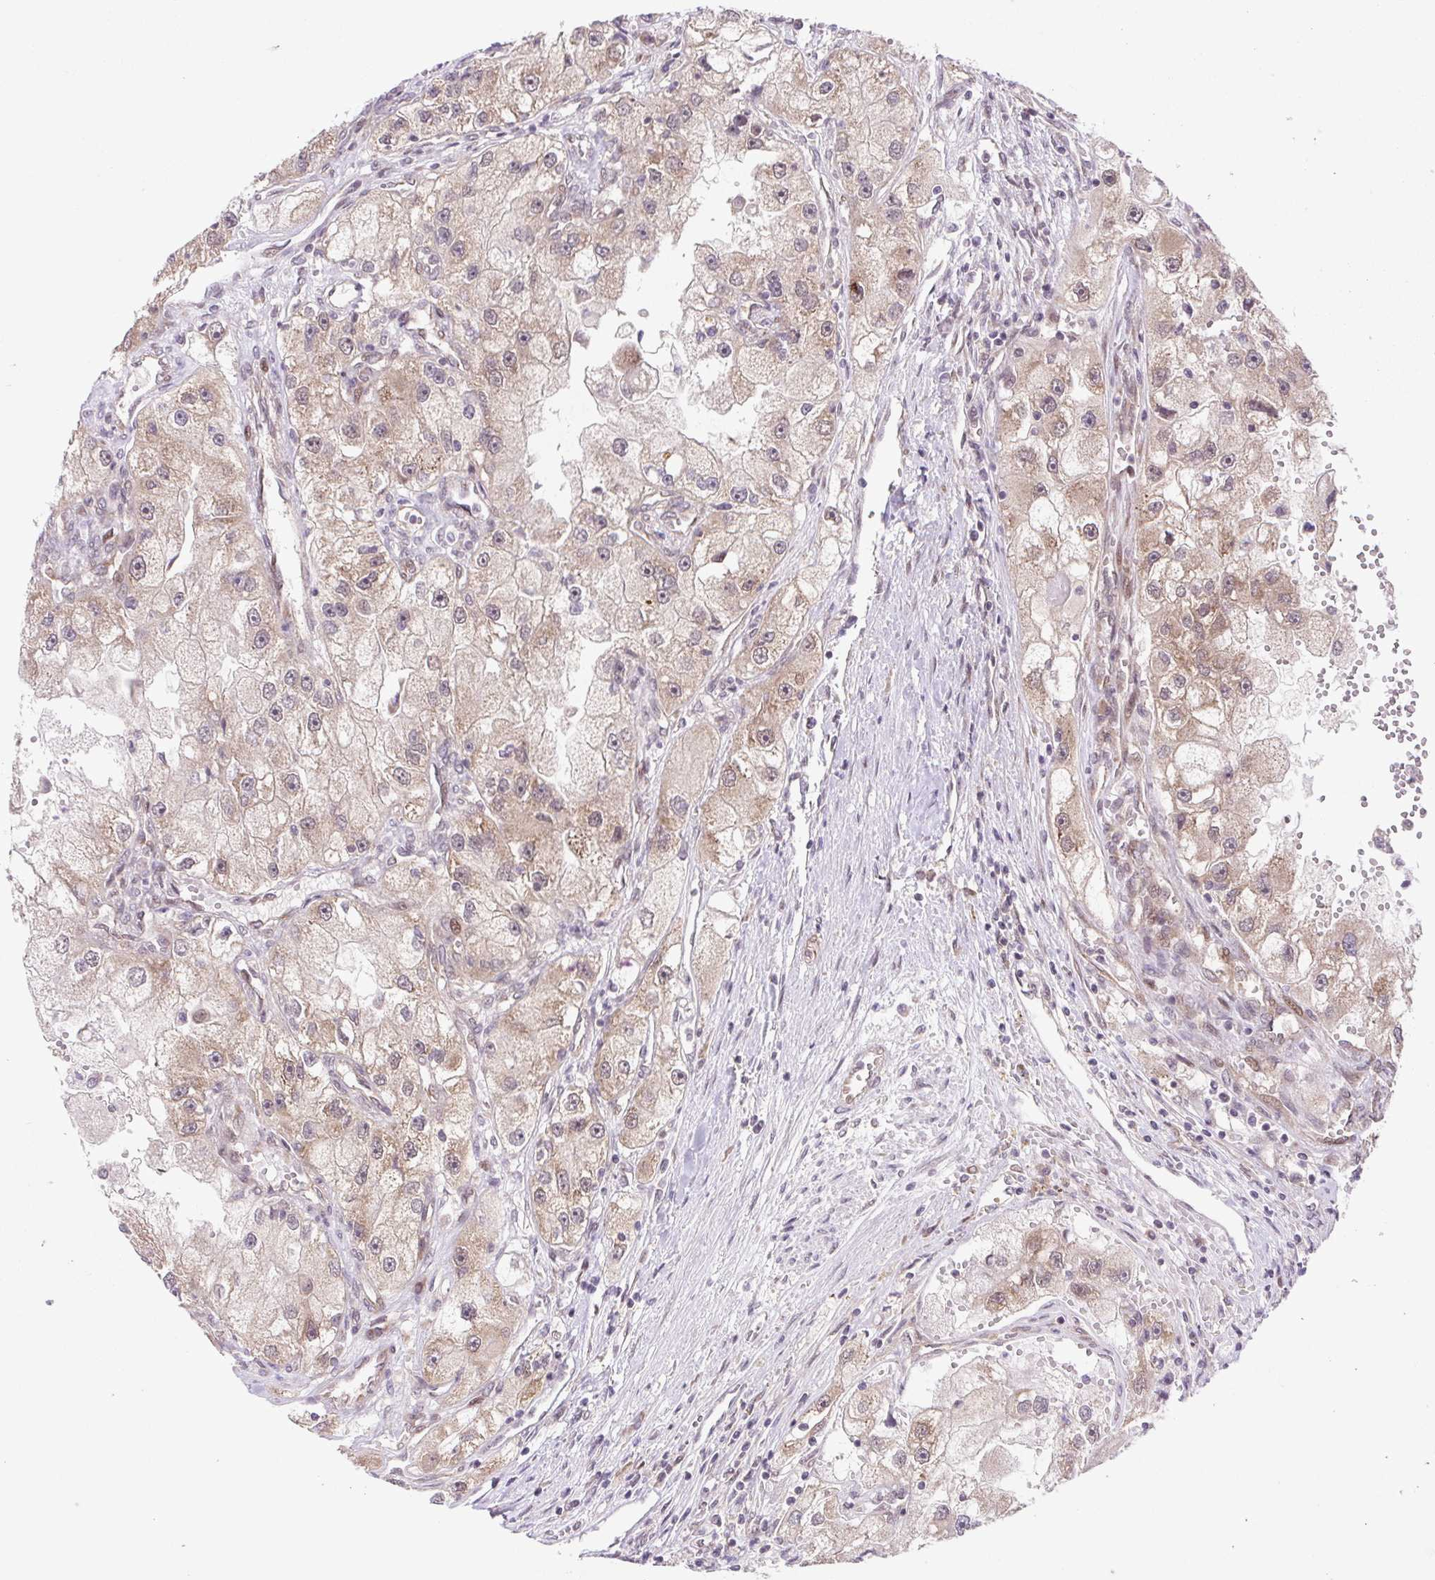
{"staining": {"intensity": "moderate", "quantity": ">75%", "location": "cytoplasmic/membranous,nuclear"}, "tissue": "renal cancer", "cell_type": "Tumor cells", "image_type": "cancer", "snomed": [{"axis": "morphology", "description": "Adenocarcinoma, NOS"}, {"axis": "topography", "description": "Kidney"}], "caption": "Brown immunohistochemical staining in human renal adenocarcinoma displays moderate cytoplasmic/membranous and nuclear staining in about >75% of tumor cells.", "gene": "HFE", "patient": {"sex": "male", "age": 63}}